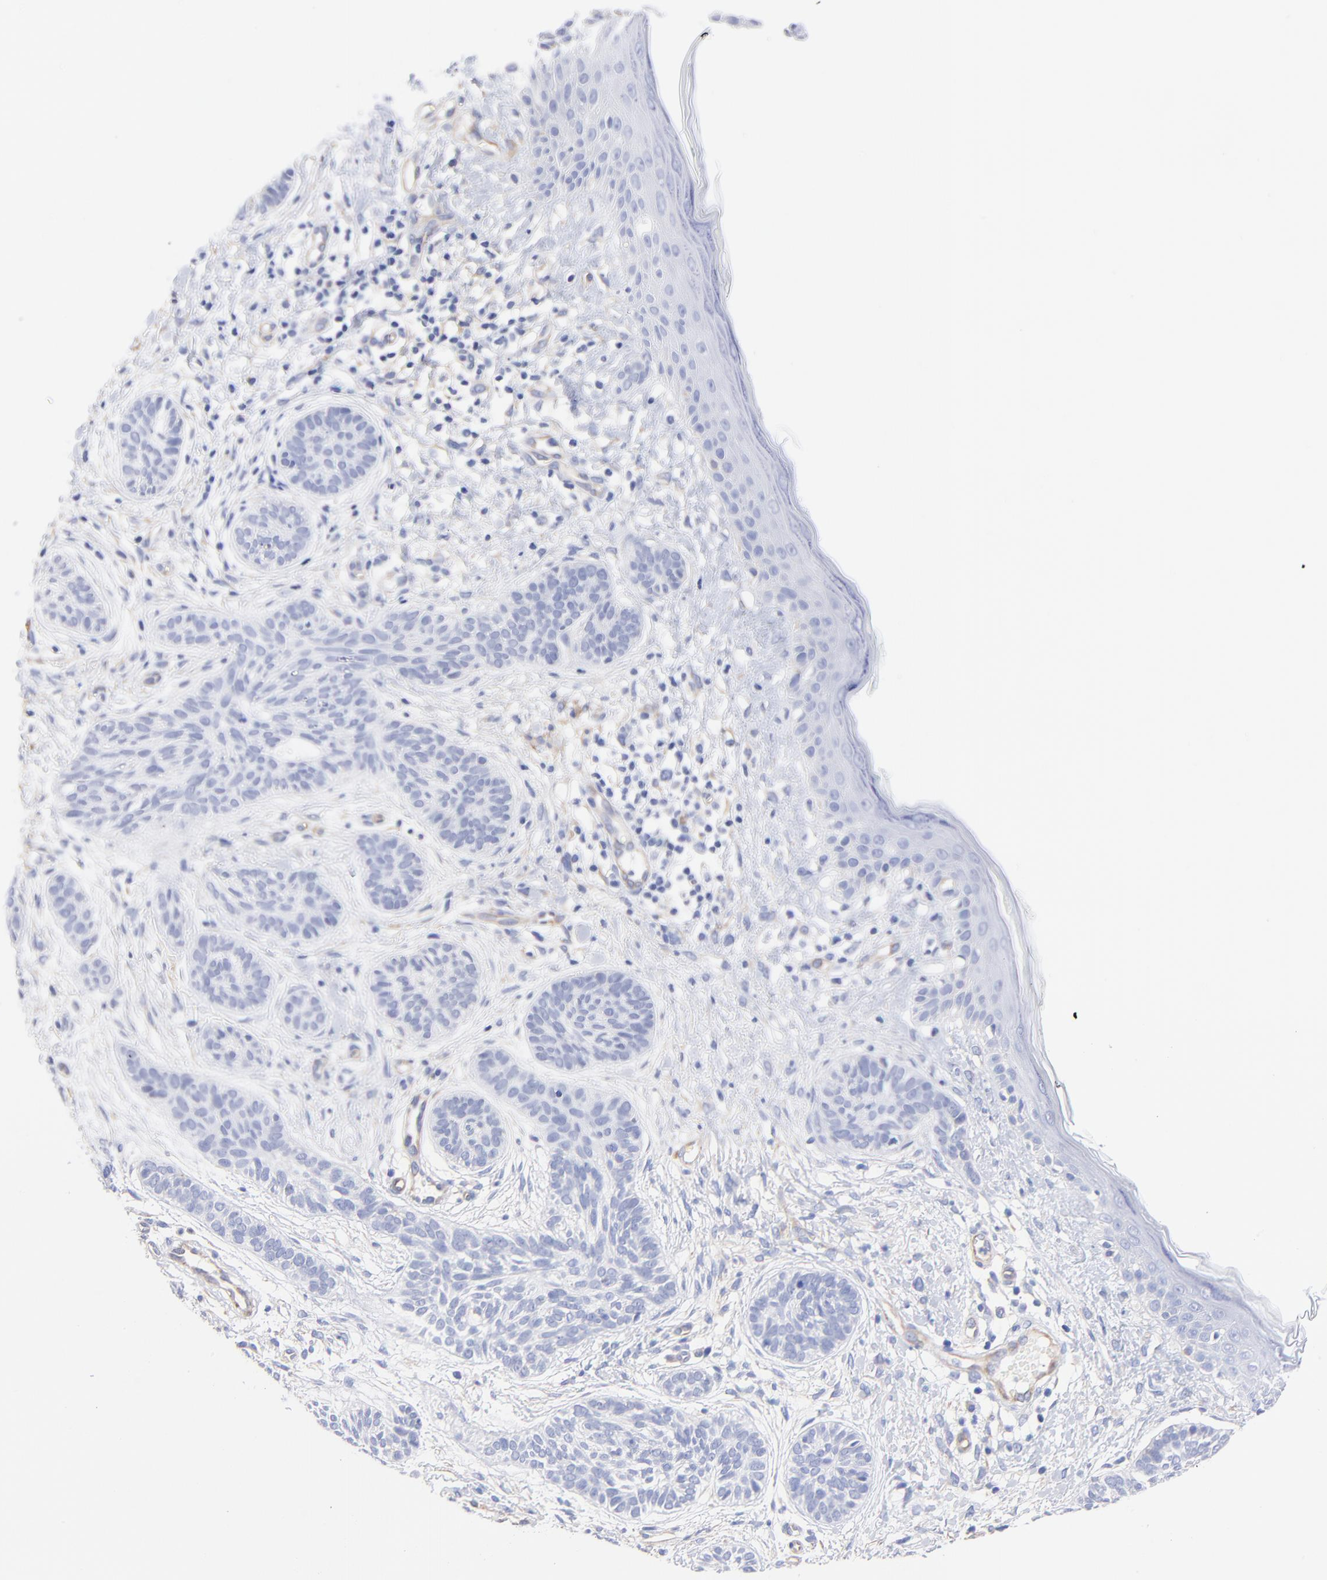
{"staining": {"intensity": "negative", "quantity": "none", "location": "none"}, "tissue": "skin cancer", "cell_type": "Tumor cells", "image_type": "cancer", "snomed": [{"axis": "morphology", "description": "Normal tissue, NOS"}, {"axis": "morphology", "description": "Basal cell carcinoma"}, {"axis": "topography", "description": "Skin"}], "caption": "A high-resolution histopathology image shows immunohistochemistry staining of skin cancer, which reveals no significant positivity in tumor cells. (DAB (3,3'-diaminobenzidine) immunohistochemistry (IHC), high magnification).", "gene": "SLC44A2", "patient": {"sex": "male", "age": 63}}